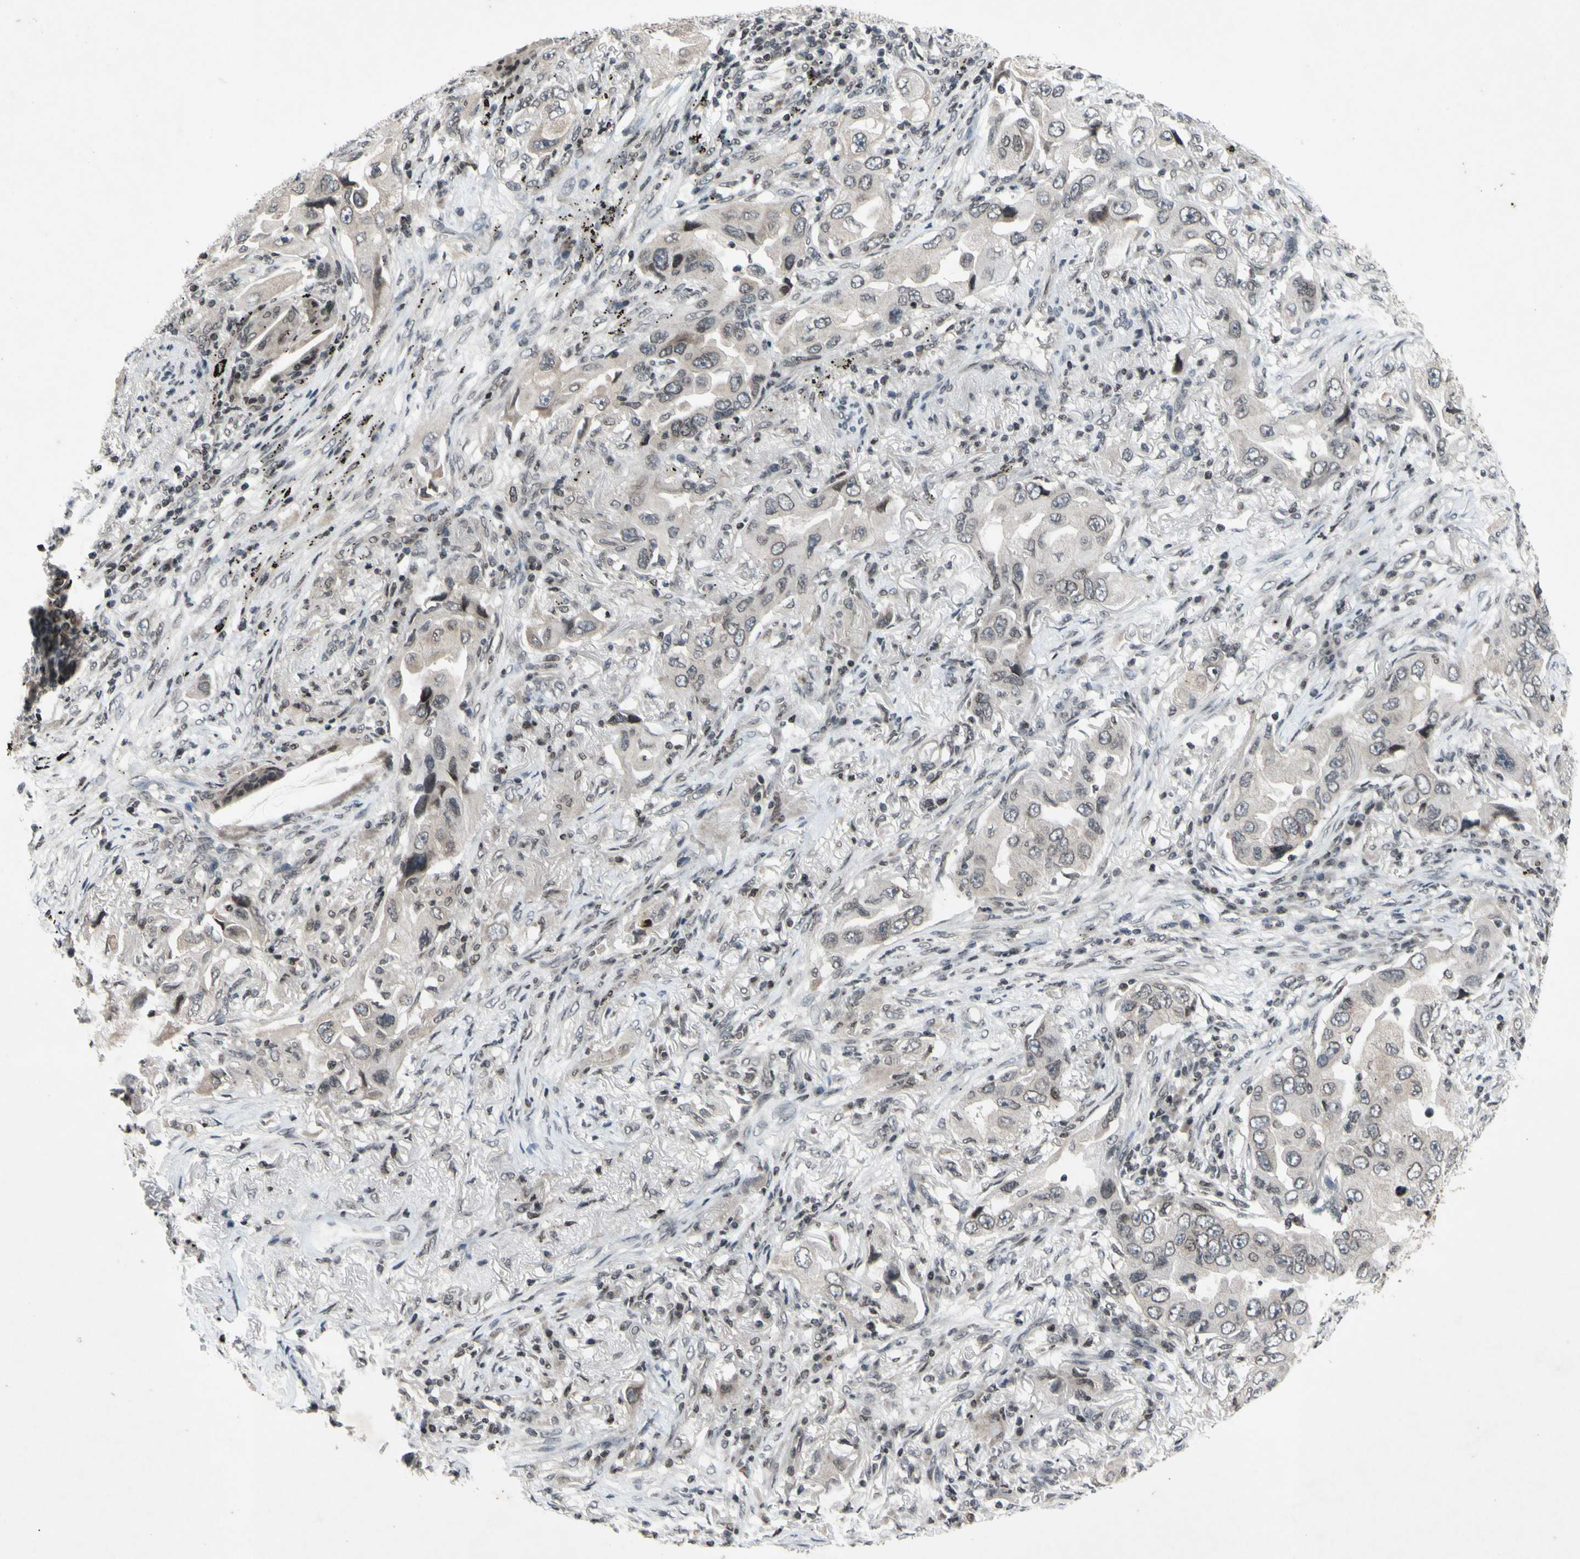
{"staining": {"intensity": "weak", "quantity": "25%-75%", "location": "cytoplasmic/membranous,nuclear"}, "tissue": "lung cancer", "cell_type": "Tumor cells", "image_type": "cancer", "snomed": [{"axis": "morphology", "description": "Adenocarcinoma, NOS"}, {"axis": "topography", "description": "Lung"}], "caption": "Human lung adenocarcinoma stained for a protein (brown) displays weak cytoplasmic/membranous and nuclear positive positivity in about 25%-75% of tumor cells.", "gene": "XPO1", "patient": {"sex": "female", "age": 65}}